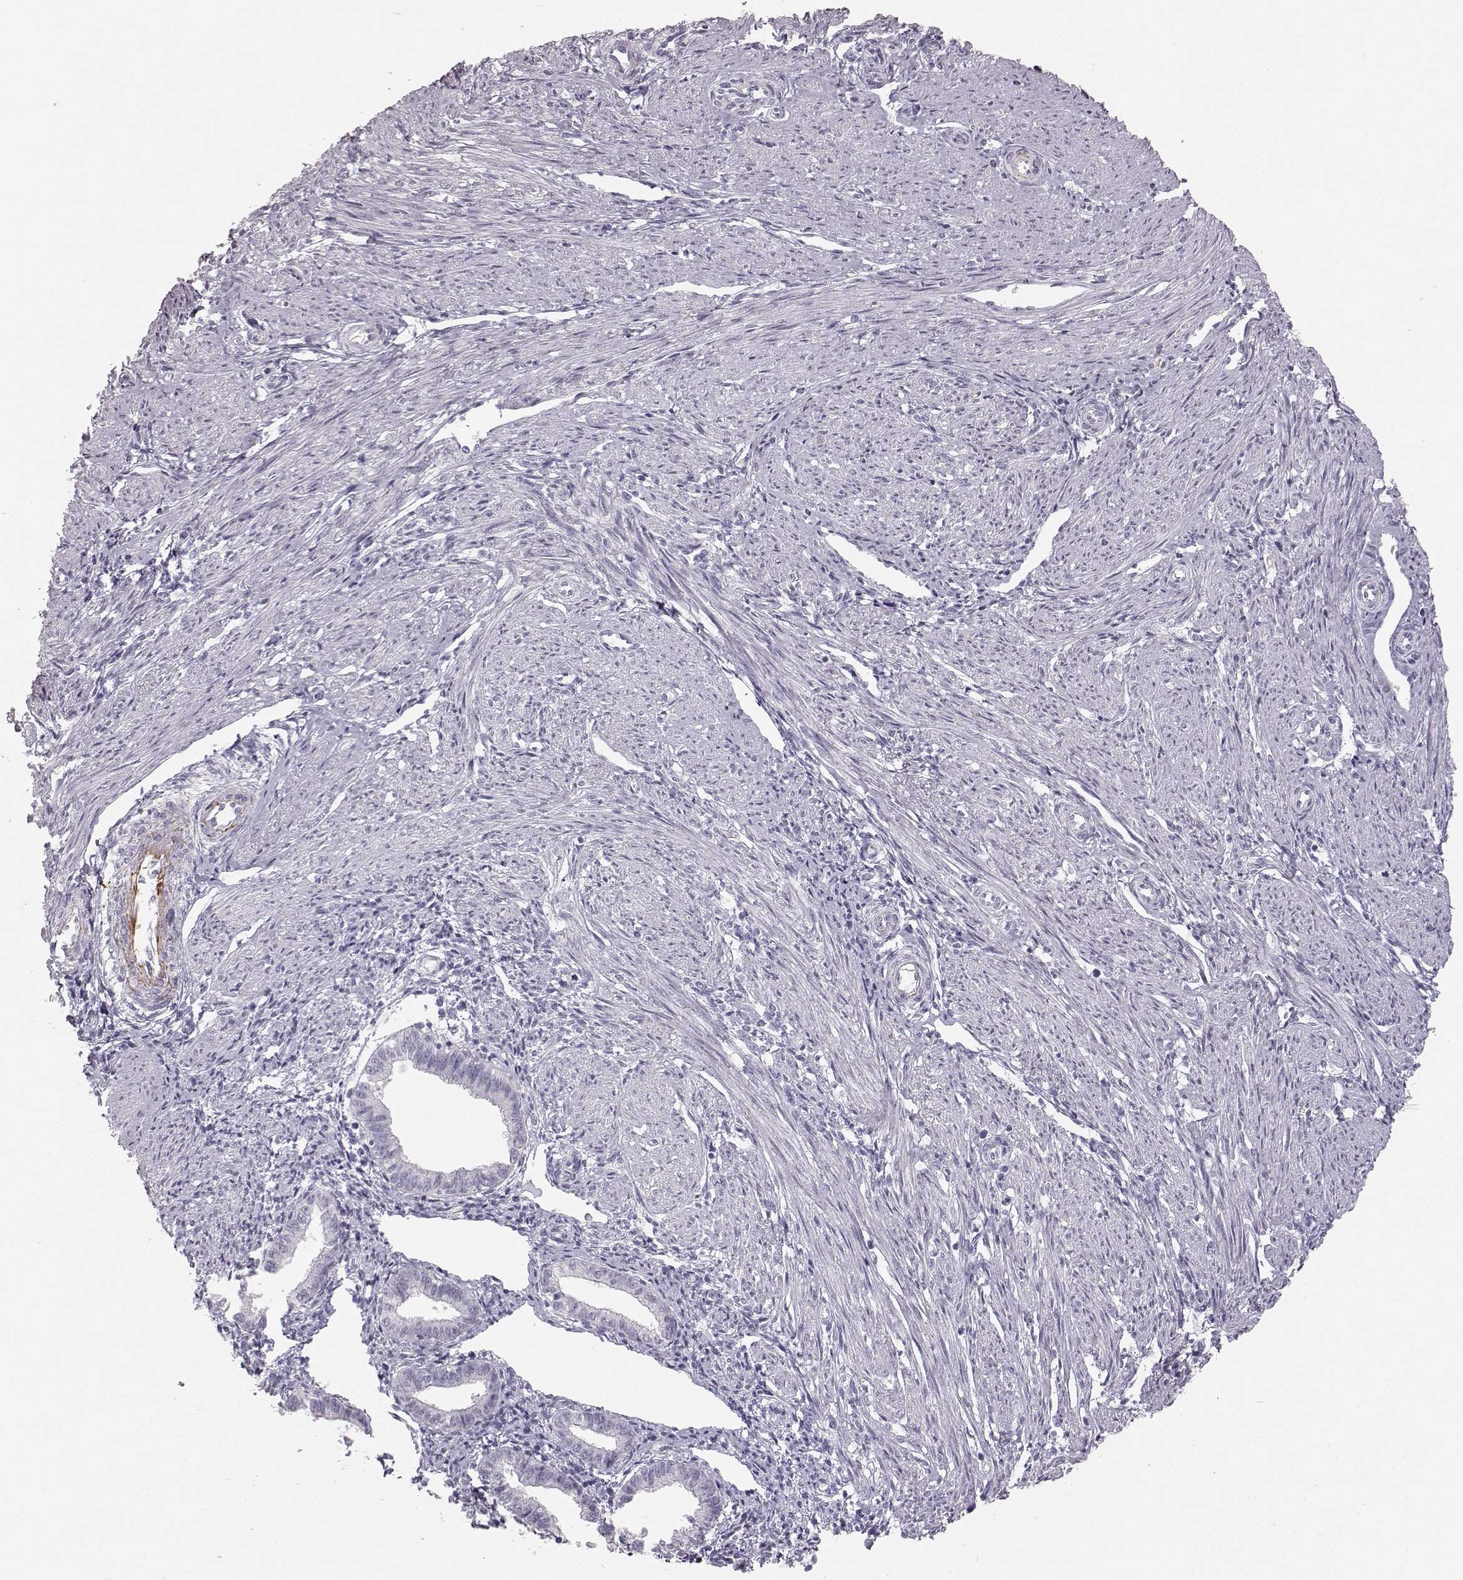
{"staining": {"intensity": "negative", "quantity": "none", "location": "none"}, "tissue": "endometrium", "cell_type": "Cells in endometrial stroma", "image_type": "normal", "snomed": [{"axis": "morphology", "description": "Normal tissue, NOS"}, {"axis": "topography", "description": "Endometrium"}], "caption": "Immunohistochemistry of normal human endometrium reveals no staining in cells in endometrial stroma. (DAB (3,3'-diaminobenzidine) immunohistochemistry (IHC) visualized using brightfield microscopy, high magnification).", "gene": "KRTAP16", "patient": {"sex": "female", "age": 37}}